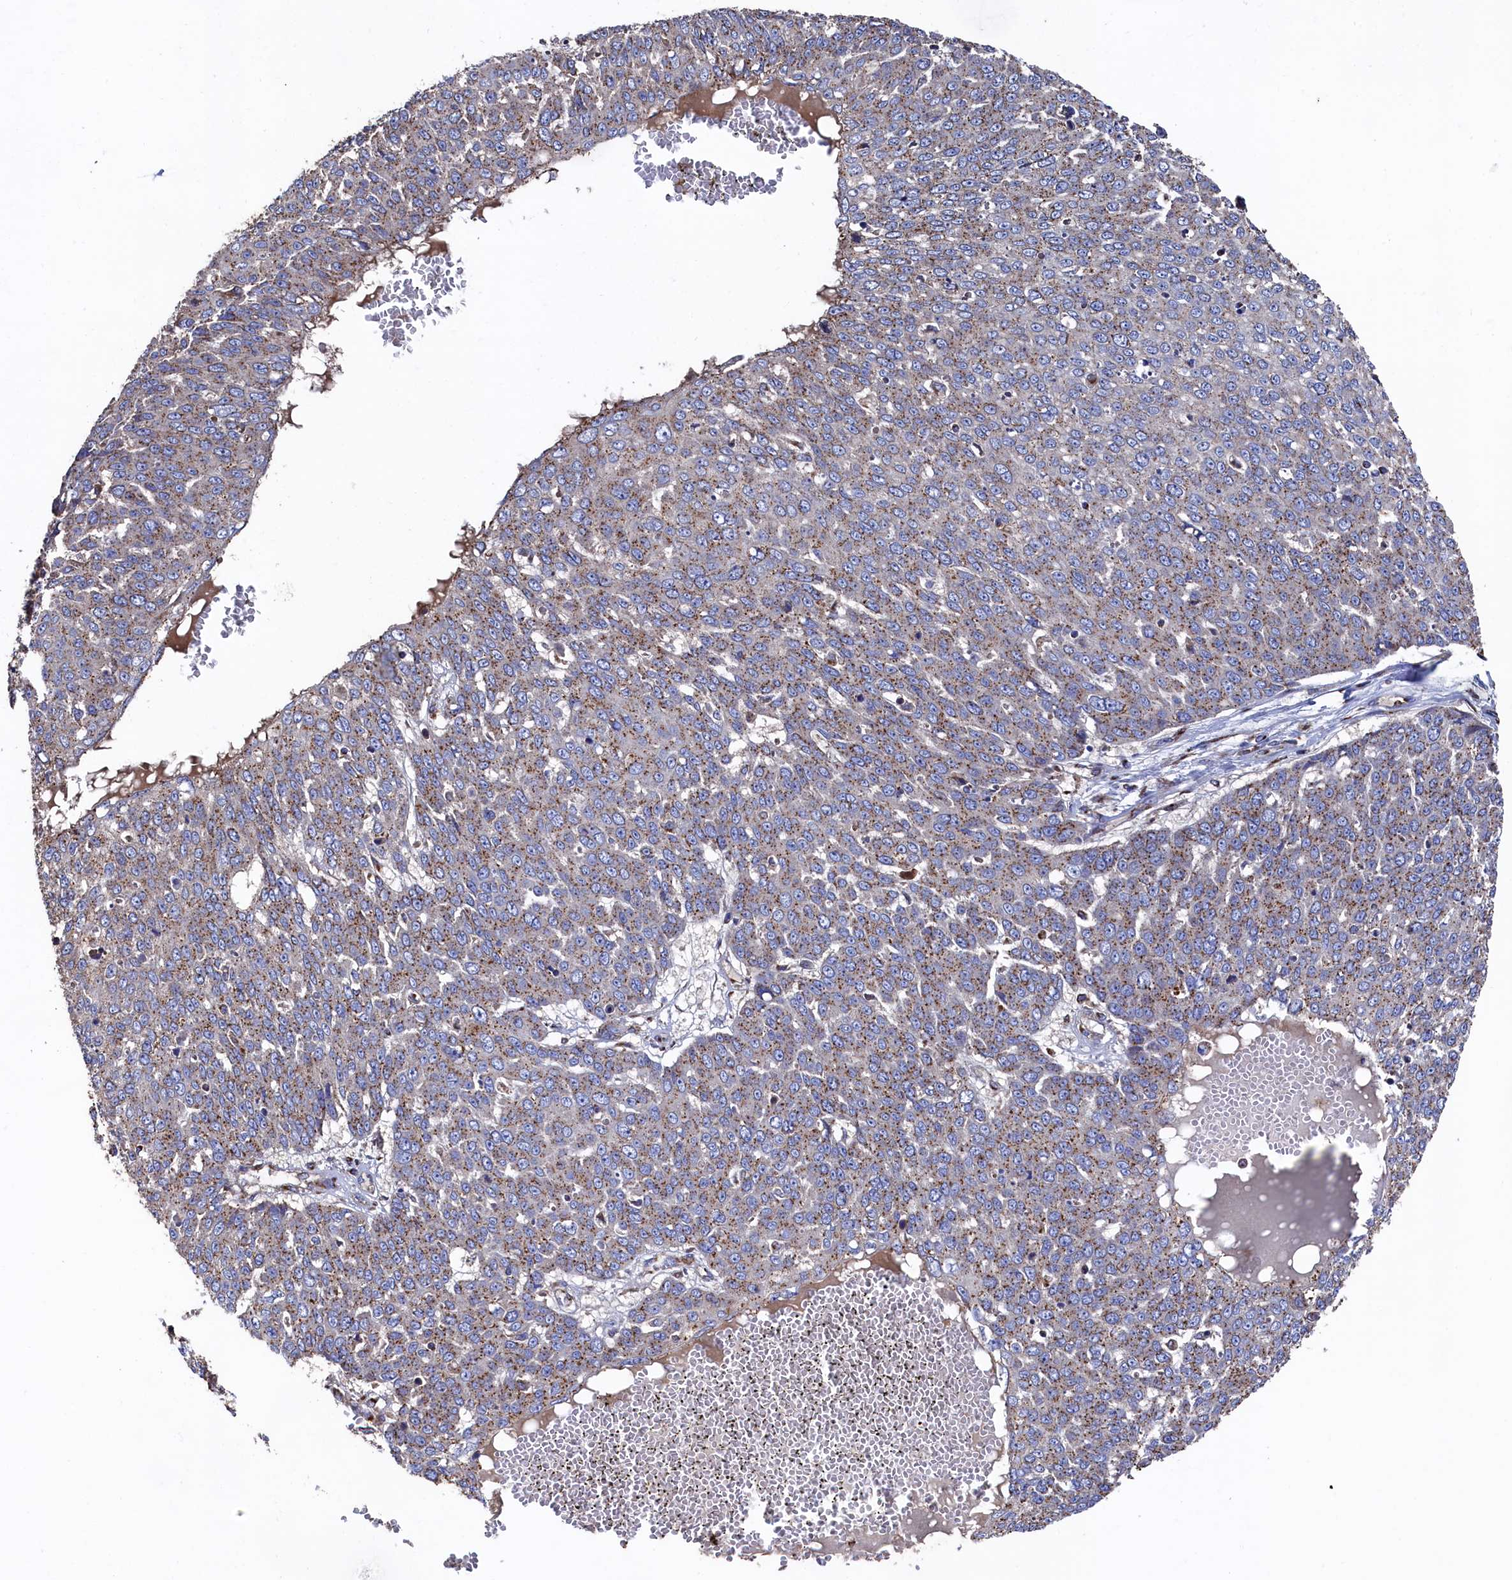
{"staining": {"intensity": "moderate", "quantity": ">75%", "location": "cytoplasmic/membranous"}, "tissue": "skin cancer", "cell_type": "Tumor cells", "image_type": "cancer", "snomed": [{"axis": "morphology", "description": "Squamous cell carcinoma, NOS"}, {"axis": "topography", "description": "Skin"}], "caption": "Skin squamous cell carcinoma stained with a brown dye demonstrates moderate cytoplasmic/membranous positive staining in approximately >75% of tumor cells.", "gene": "PRRC1", "patient": {"sex": "male", "age": 71}}